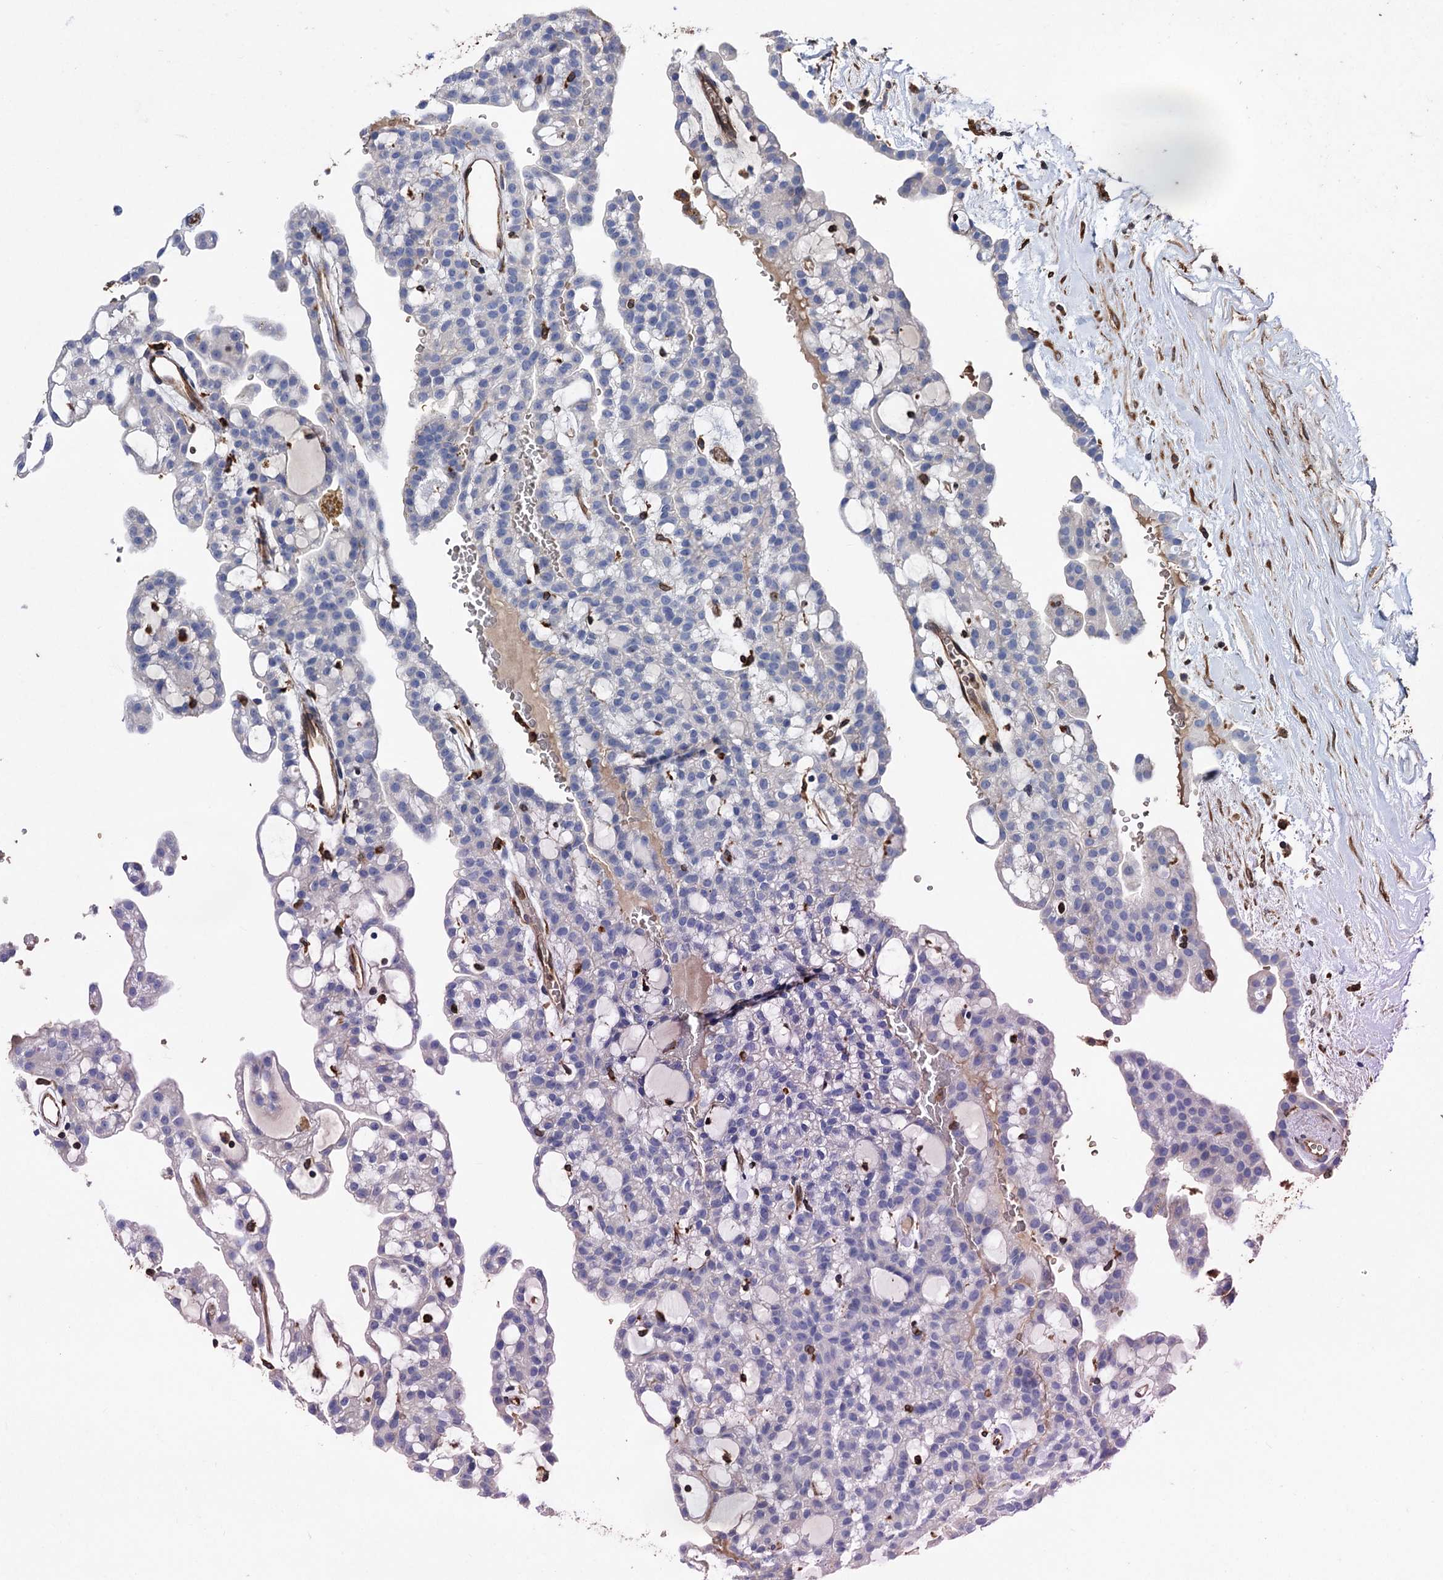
{"staining": {"intensity": "negative", "quantity": "none", "location": "none"}, "tissue": "renal cancer", "cell_type": "Tumor cells", "image_type": "cancer", "snomed": [{"axis": "morphology", "description": "Adenocarcinoma, NOS"}, {"axis": "topography", "description": "Kidney"}], "caption": "This is an IHC photomicrograph of human renal cancer (adenocarcinoma). There is no expression in tumor cells.", "gene": "STING1", "patient": {"sex": "male", "age": 63}}